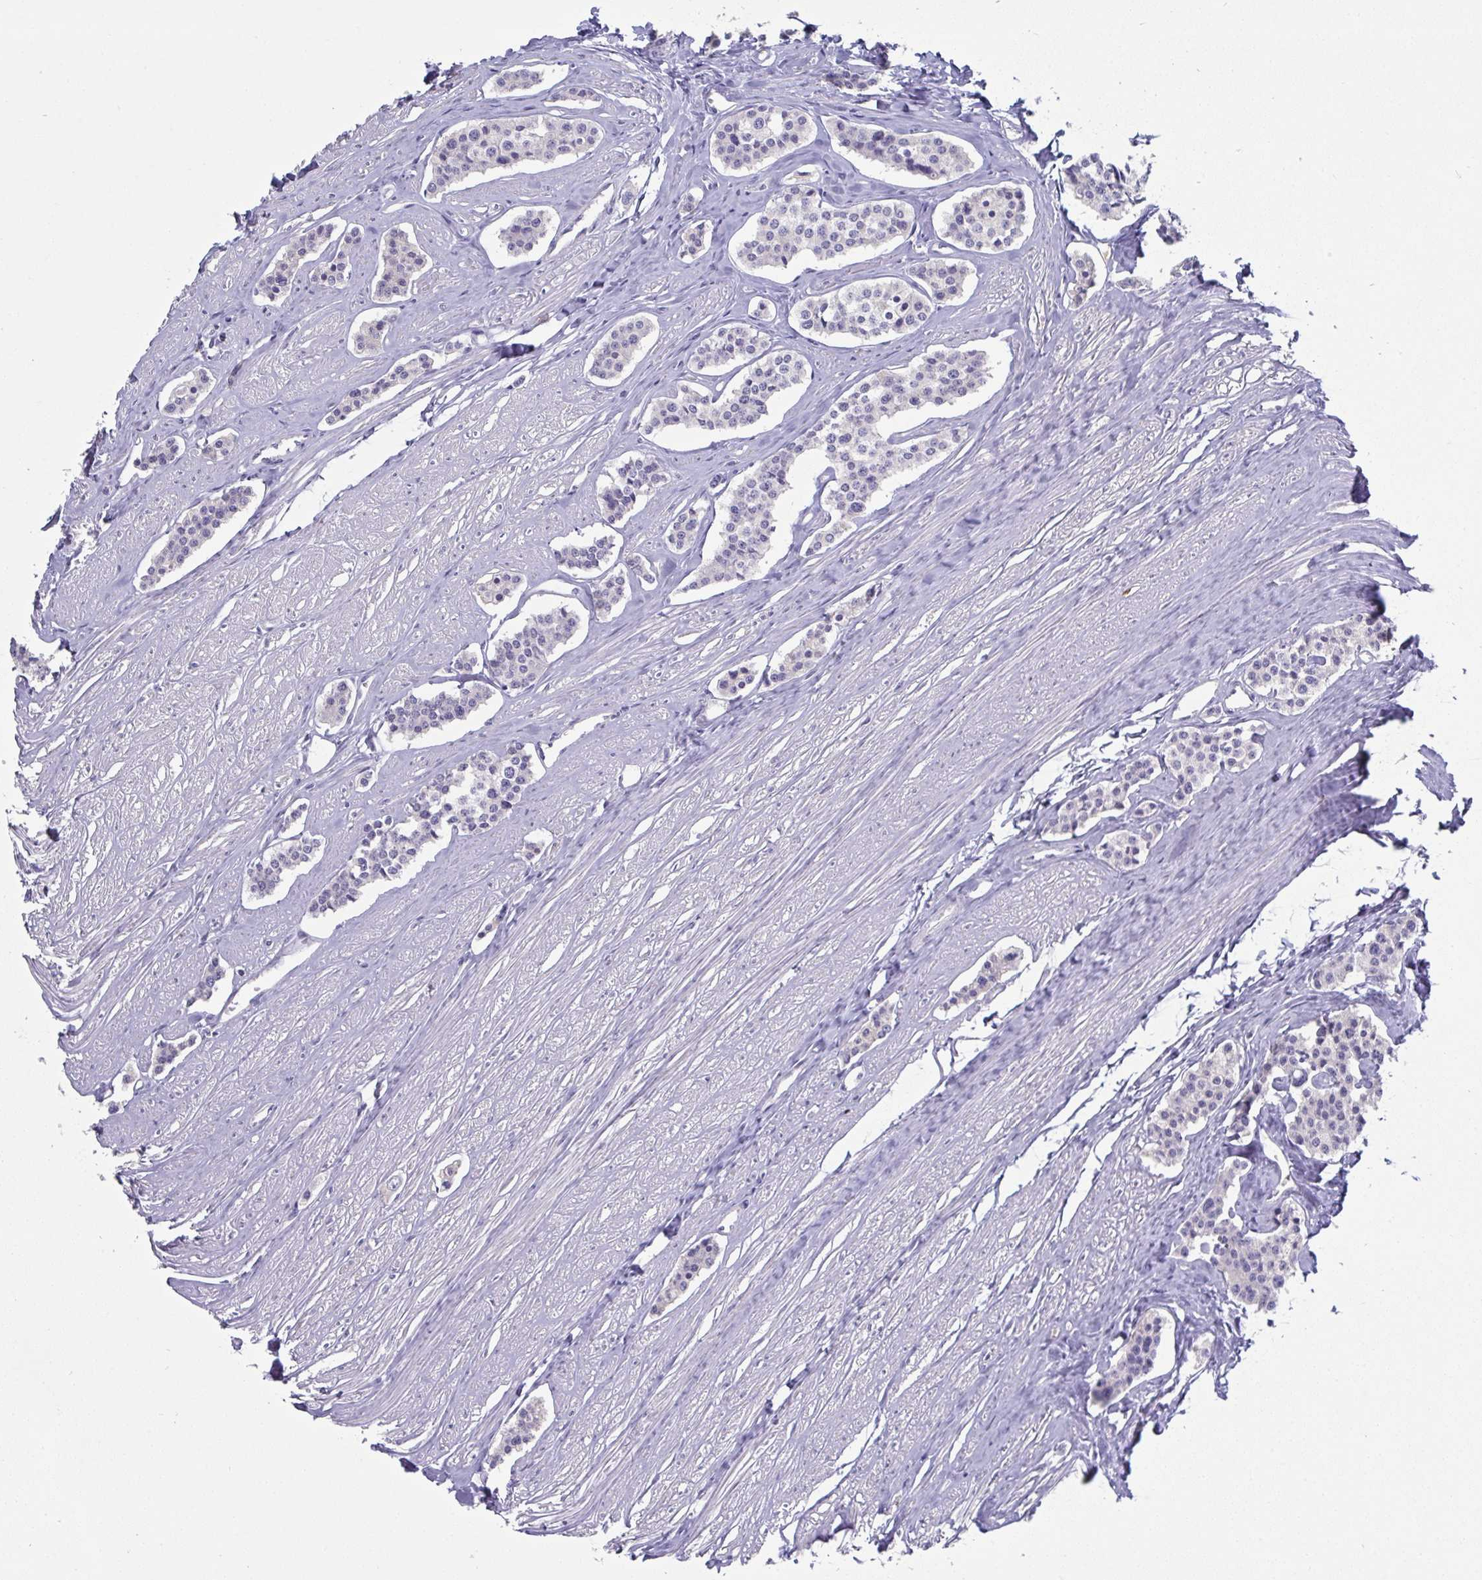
{"staining": {"intensity": "negative", "quantity": "none", "location": "none"}, "tissue": "carcinoid", "cell_type": "Tumor cells", "image_type": "cancer", "snomed": [{"axis": "morphology", "description": "Carcinoid, malignant, NOS"}, {"axis": "topography", "description": "Small intestine"}], "caption": "The histopathology image demonstrates no staining of tumor cells in carcinoid (malignant).", "gene": "HGFAC", "patient": {"sex": "male", "age": 60}}